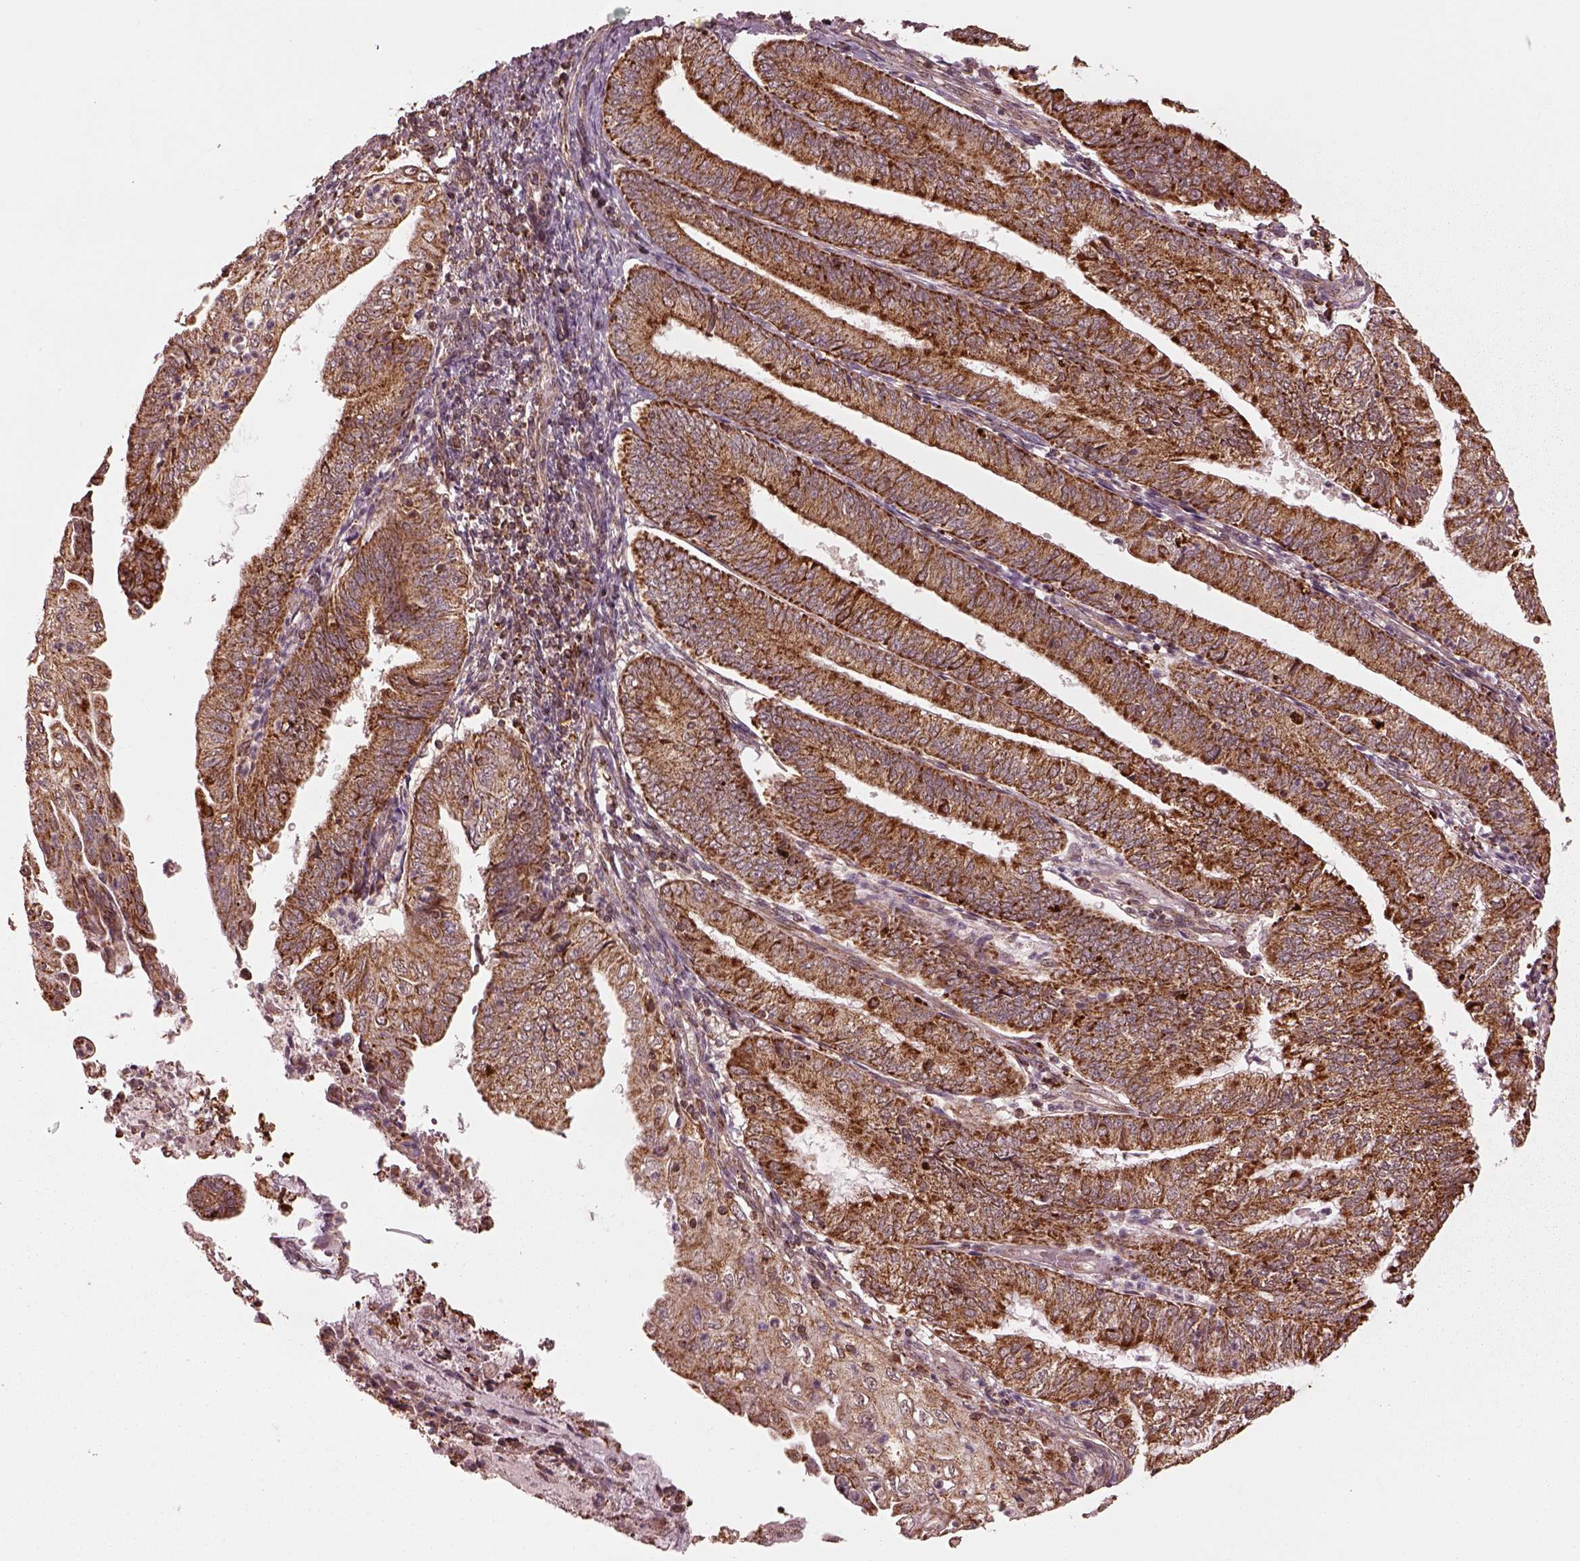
{"staining": {"intensity": "strong", "quantity": ">75%", "location": "cytoplasmic/membranous"}, "tissue": "endometrial cancer", "cell_type": "Tumor cells", "image_type": "cancer", "snomed": [{"axis": "morphology", "description": "Adenocarcinoma, NOS"}, {"axis": "topography", "description": "Endometrium"}], "caption": "The photomicrograph reveals staining of endometrial adenocarcinoma, revealing strong cytoplasmic/membranous protein expression (brown color) within tumor cells. (DAB IHC, brown staining for protein, blue staining for nuclei).", "gene": "SEL1L3", "patient": {"sex": "female", "age": 55}}